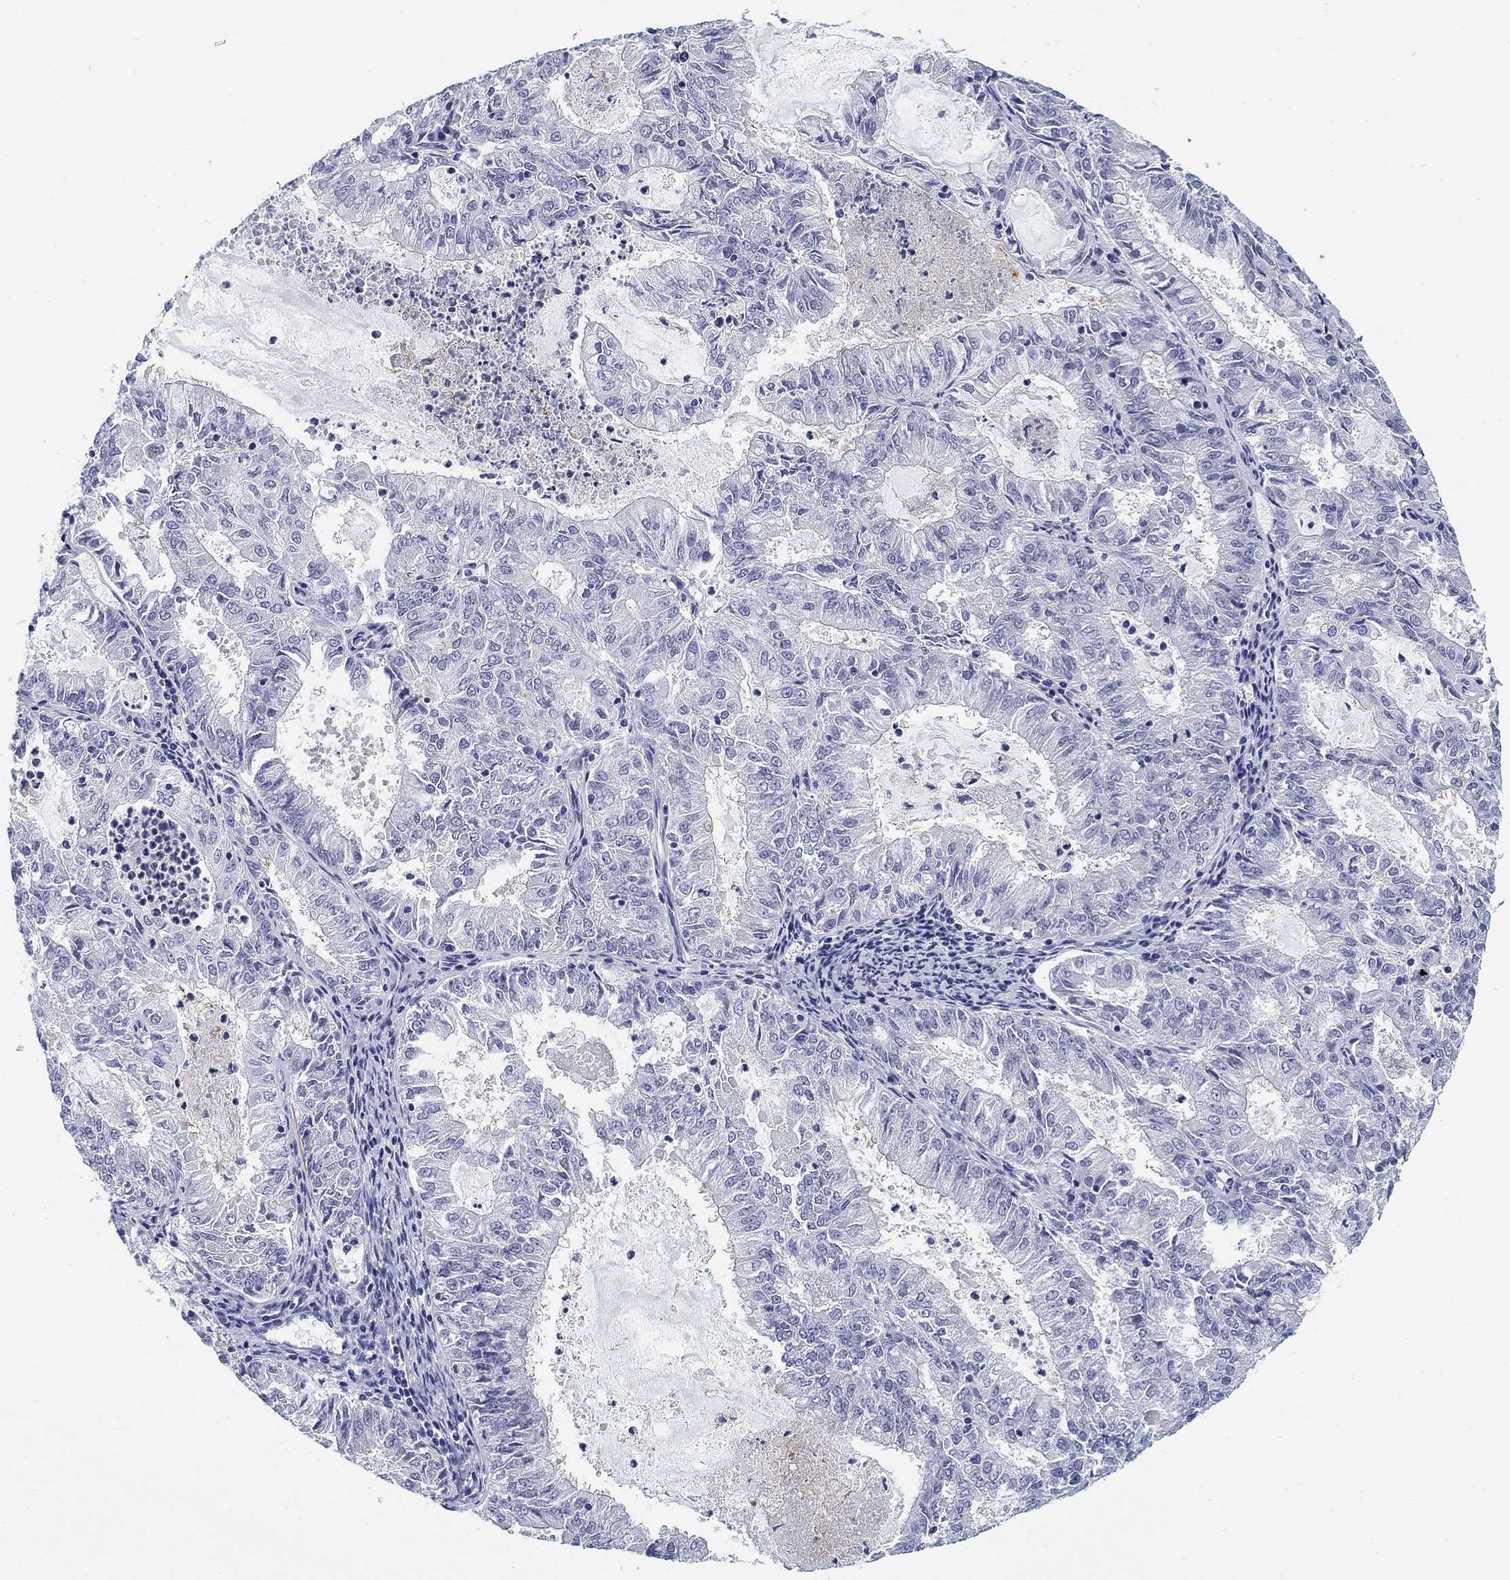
{"staining": {"intensity": "negative", "quantity": "none", "location": "none"}, "tissue": "endometrial cancer", "cell_type": "Tumor cells", "image_type": "cancer", "snomed": [{"axis": "morphology", "description": "Adenocarcinoma, NOS"}, {"axis": "topography", "description": "Endometrium"}], "caption": "Human endometrial cancer (adenocarcinoma) stained for a protein using immunohistochemistry (IHC) reveals no expression in tumor cells.", "gene": "SLC2A5", "patient": {"sex": "female", "age": 57}}